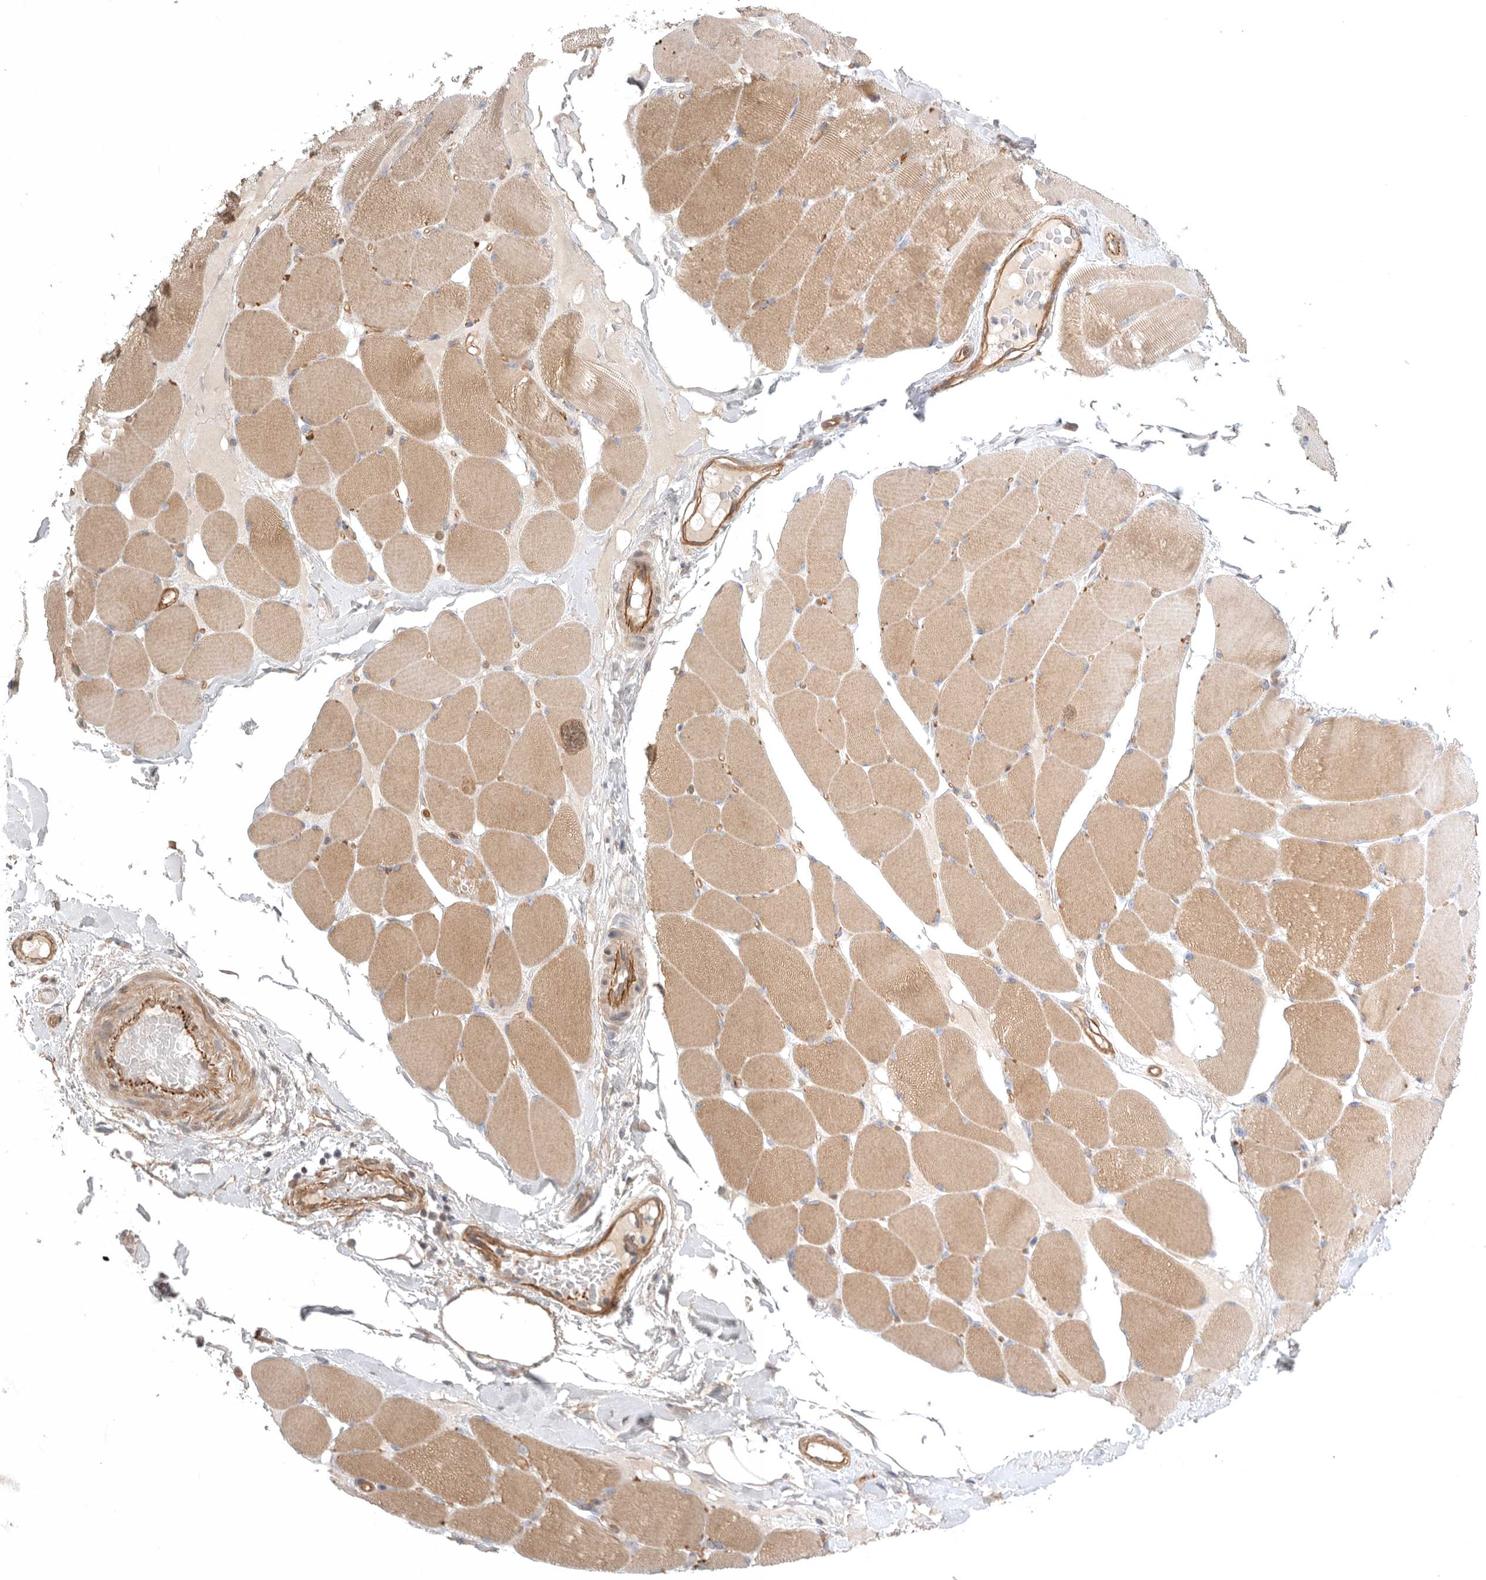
{"staining": {"intensity": "moderate", "quantity": ">75%", "location": "cytoplasmic/membranous"}, "tissue": "skeletal muscle", "cell_type": "Myocytes", "image_type": "normal", "snomed": [{"axis": "morphology", "description": "Normal tissue, NOS"}, {"axis": "topography", "description": "Skin"}, {"axis": "topography", "description": "Skeletal muscle"}], "caption": "Immunohistochemistry of benign human skeletal muscle exhibits medium levels of moderate cytoplasmic/membranous positivity in about >75% of myocytes.", "gene": "LONRF1", "patient": {"sex": "male", "age": 83}}